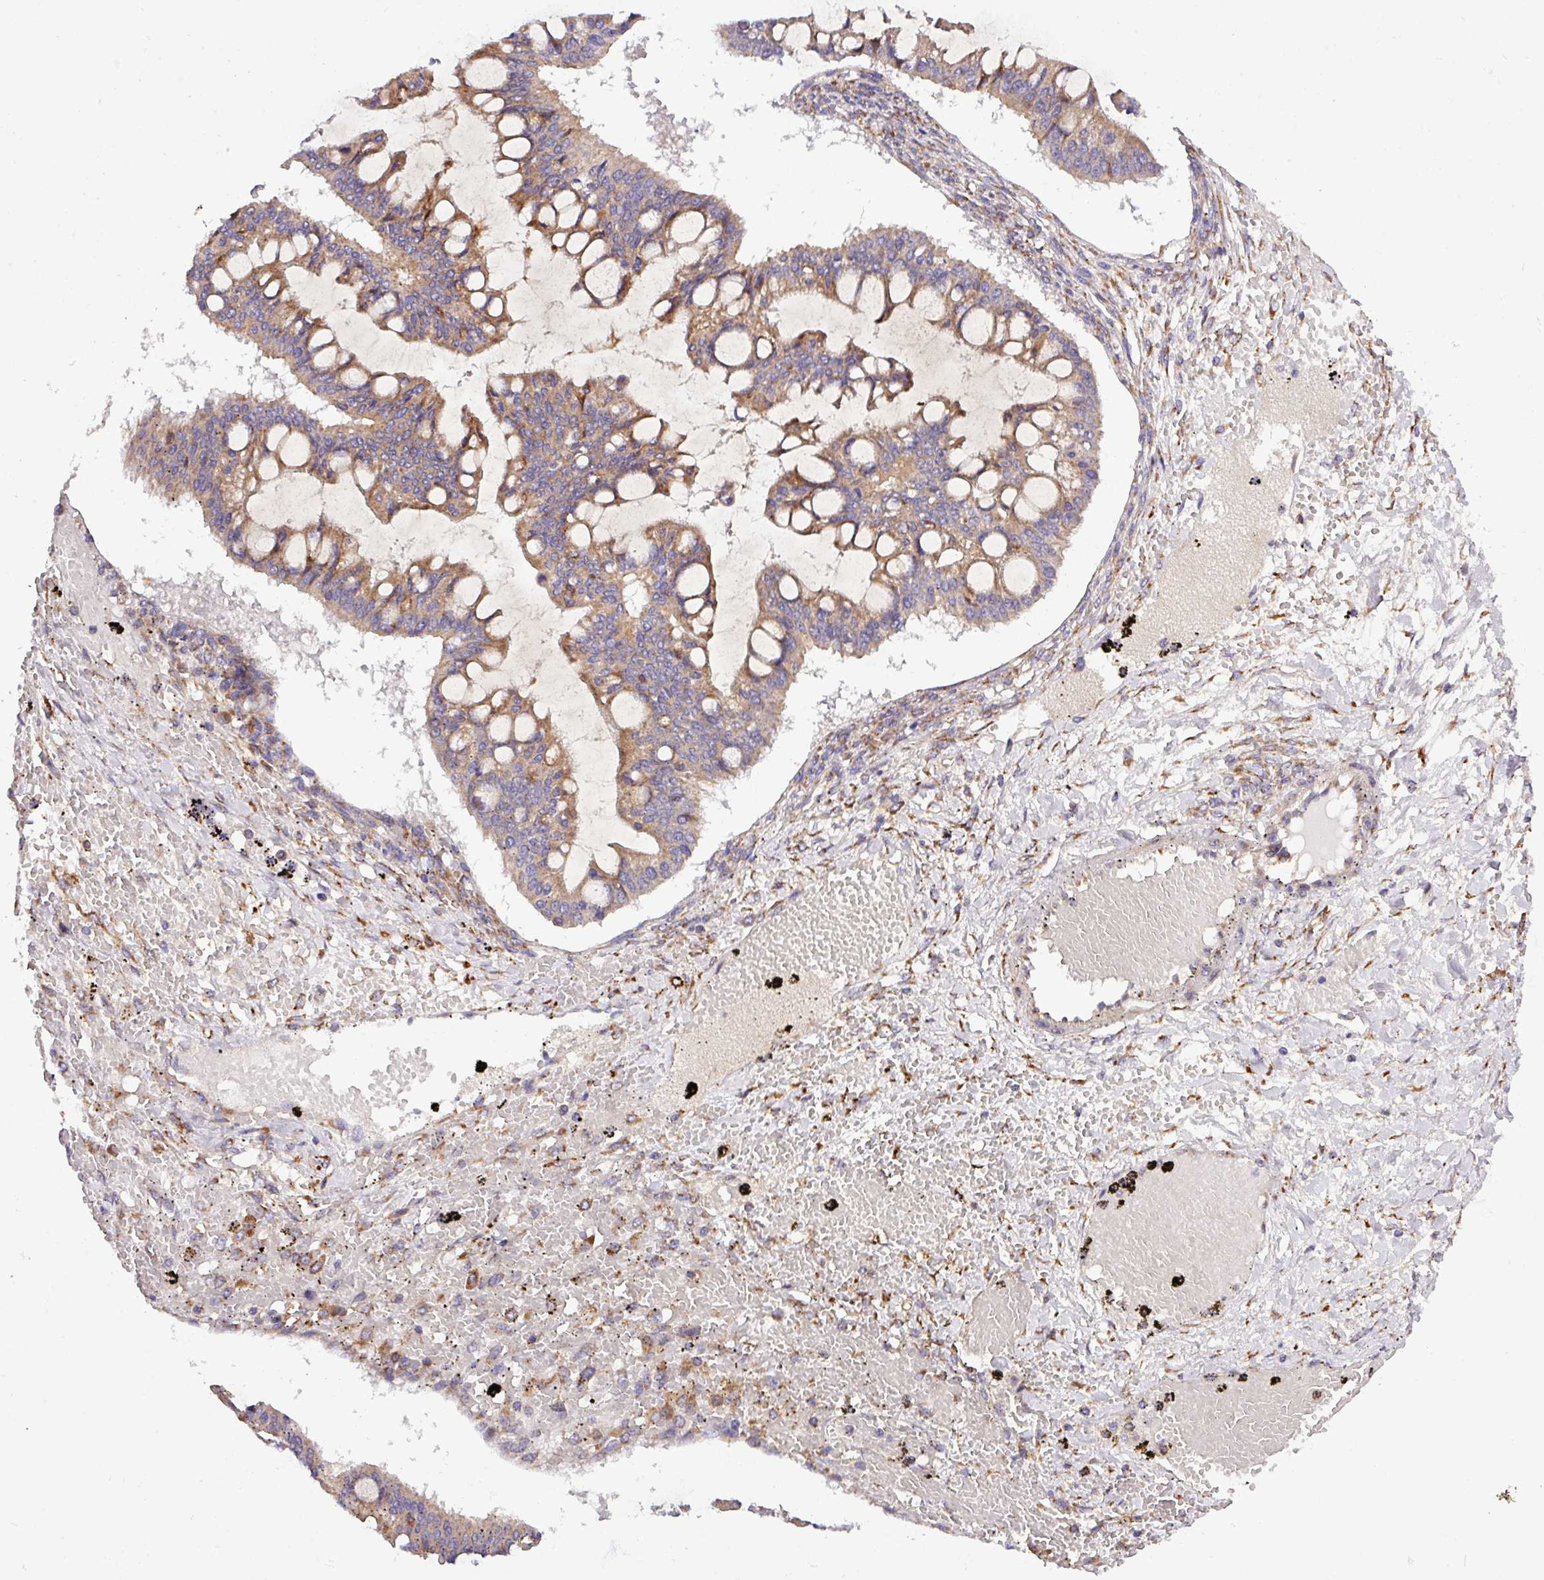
{"staining": {"intensity": "moderate", "quantity": "25%-75%", "location": "cytoplasmic/membranous"}, "tissue": "ovarian cancer", "cell_type": "Tumor cells", "image_type": "cancer", "snomed": [{"axis": "morphology", "description": "Cystadenocarcinoma, mucinous, NOS"}, {"axis": "topography", "description": "Ovary"}], "caption": "Immunohistochemical staining of ovarian cancer demonstrates medium levels of moderate cytoplasmic/membranous protein expression in about 25%-75% of tumor cells.", "gene": "TM2D2", "patient": {"sex": "female", "age": 73}}